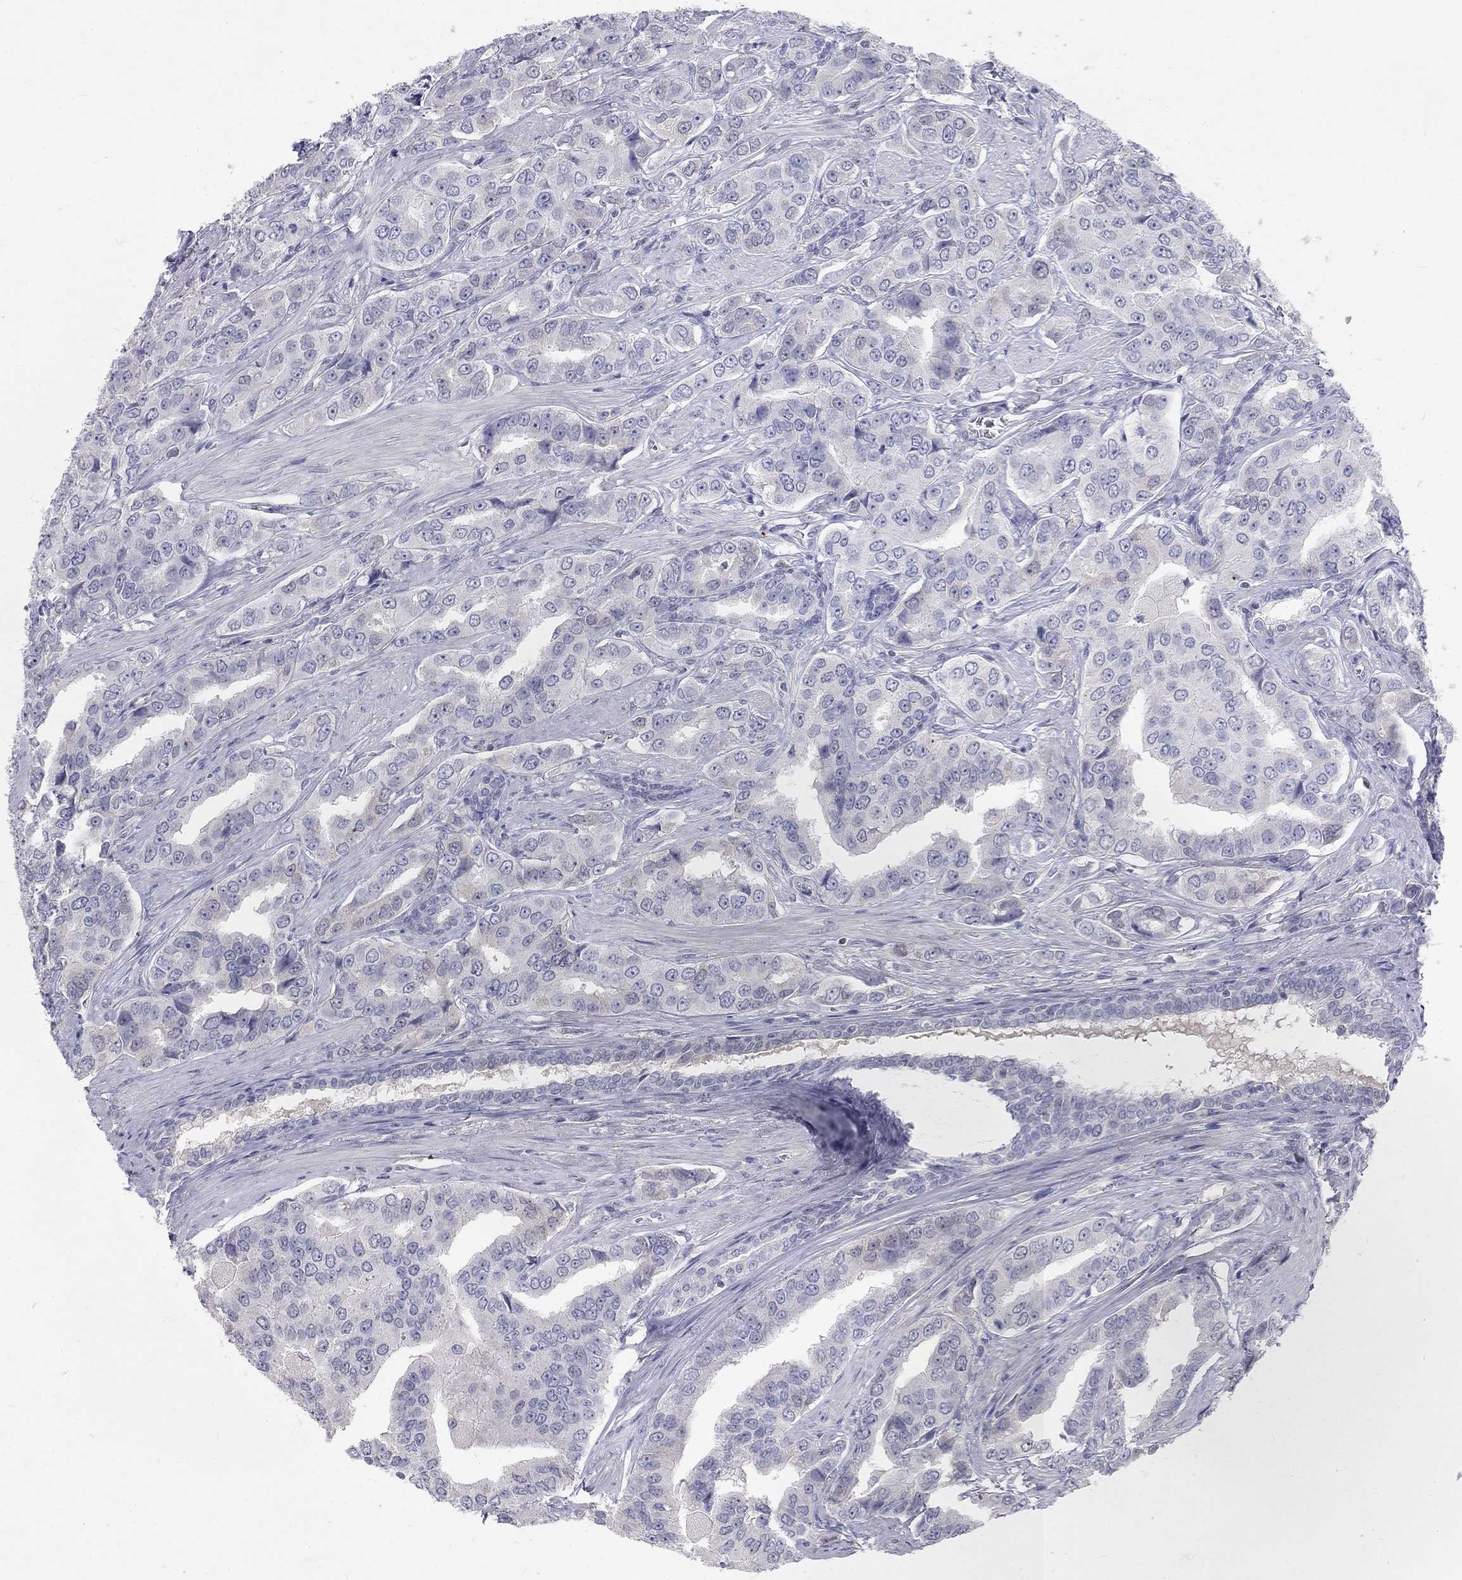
{"staining": {"intensity": "negative", "quantity": "none", "location": "none"}, "tissue": "prostate cancer", "cell_type": "Tumor cells", "image_type": "cancer", "snomed": [{"axis": "morphology", "description": "Adenocarcinoma, NOS"}, {"axis": "topography", "description": "Prostate and seminal vesicle, NOS"}, {"axis": "topography", "description": "Prostate"}], "caption": "Tumor cells are negative for brown protein staining in prostate cancer (adenocarcinoma).", "gene": "PTH1R", "patient": {"sex": "male", "age": 69}}